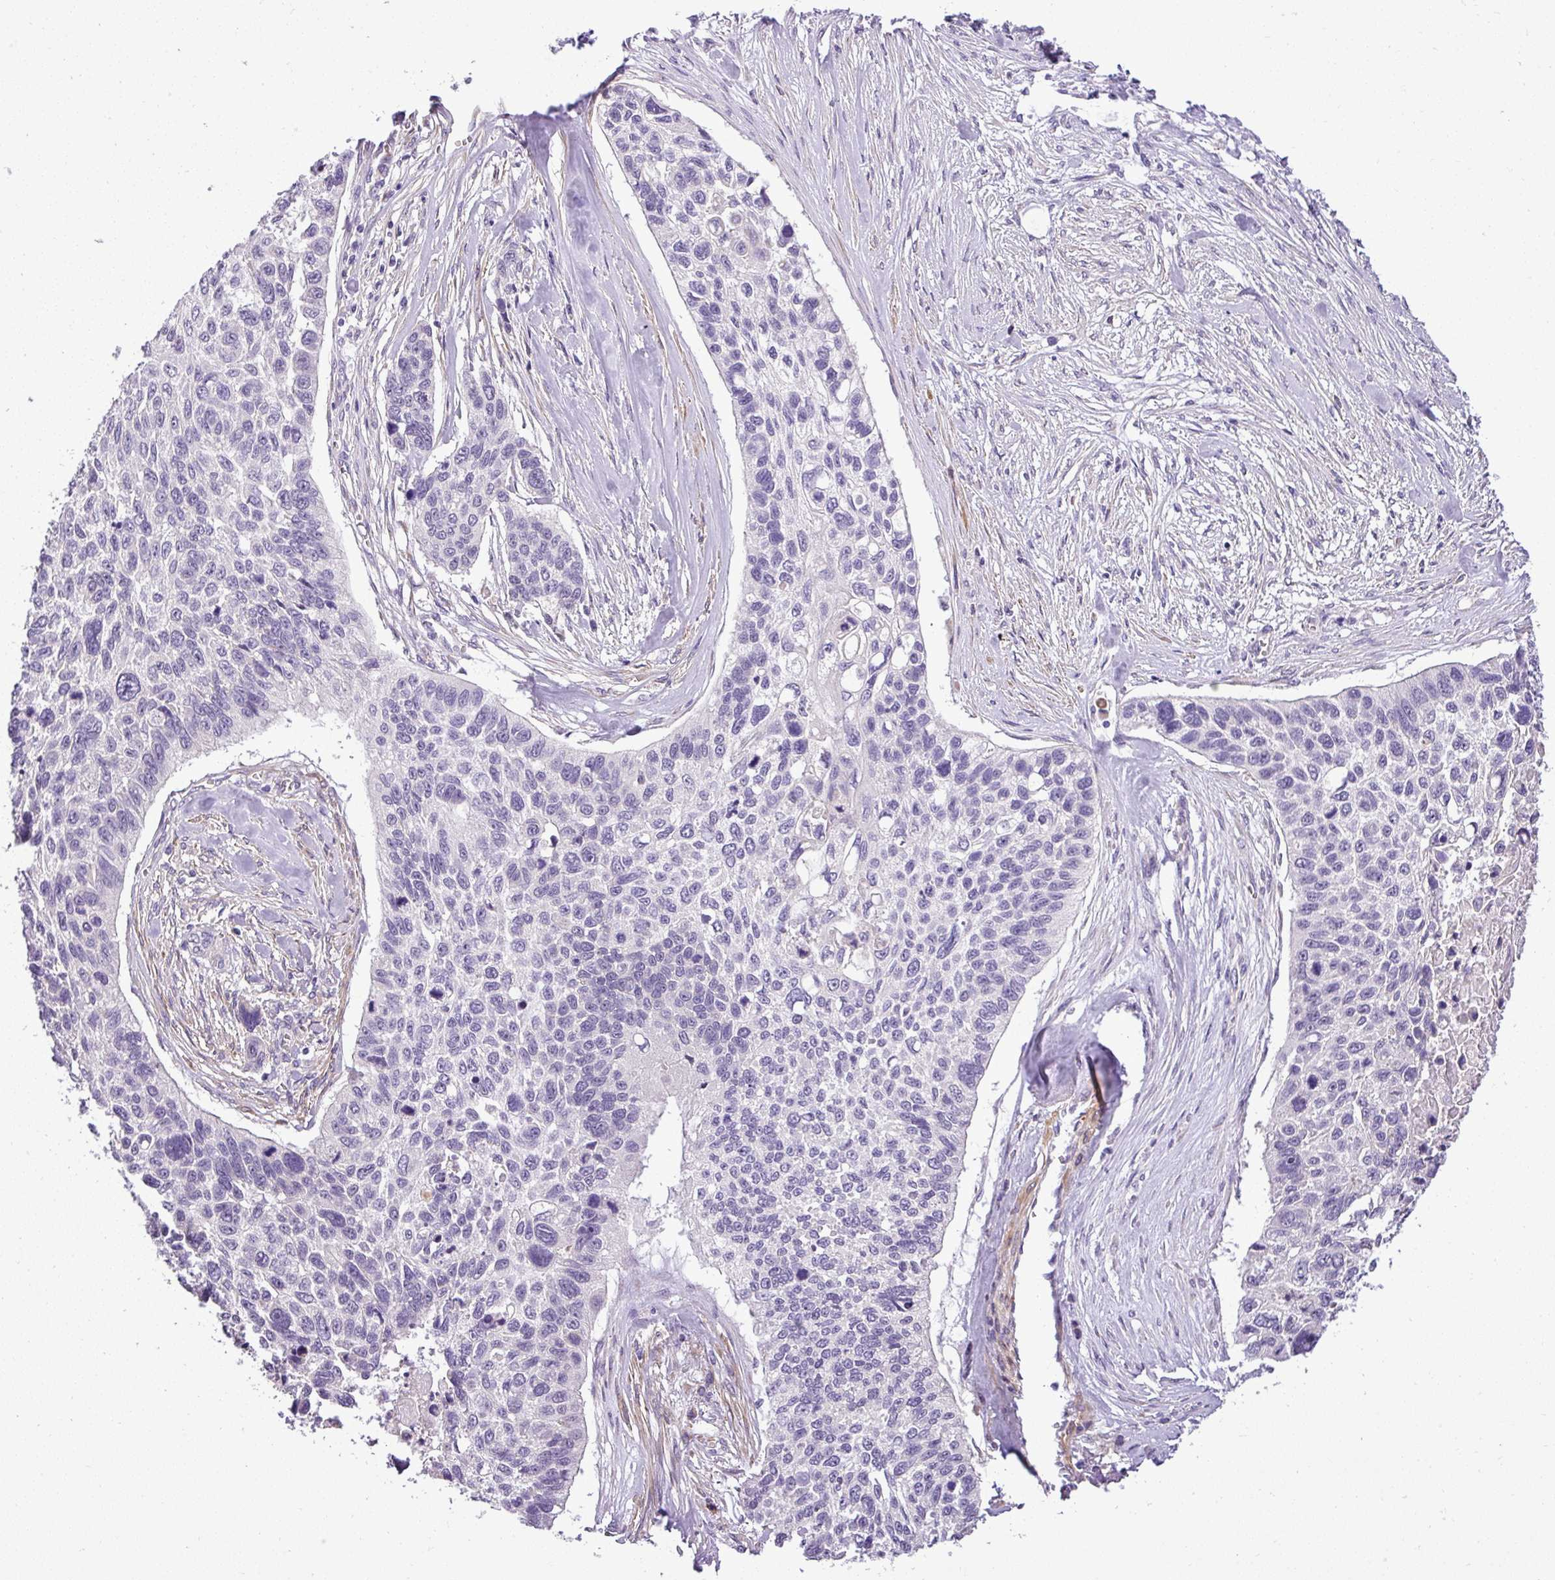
{"staining": {"intensity": "negative", "quantity": "none", "location": "none"}, "tissue": "lung cancer", "cell_type": "Tumor cells", "image_type": "cancer", "snomed": [{"axis": "morphology", "description": "Squamous cell carcinoma, NOS"}, {"axis": "topography", "description": "Lung"}], "caption": "Tumor cells are negative for brown protein staining in lung cancer.", "gene": "MOCS3", "patient": {"sex": "male", "age": 62}}